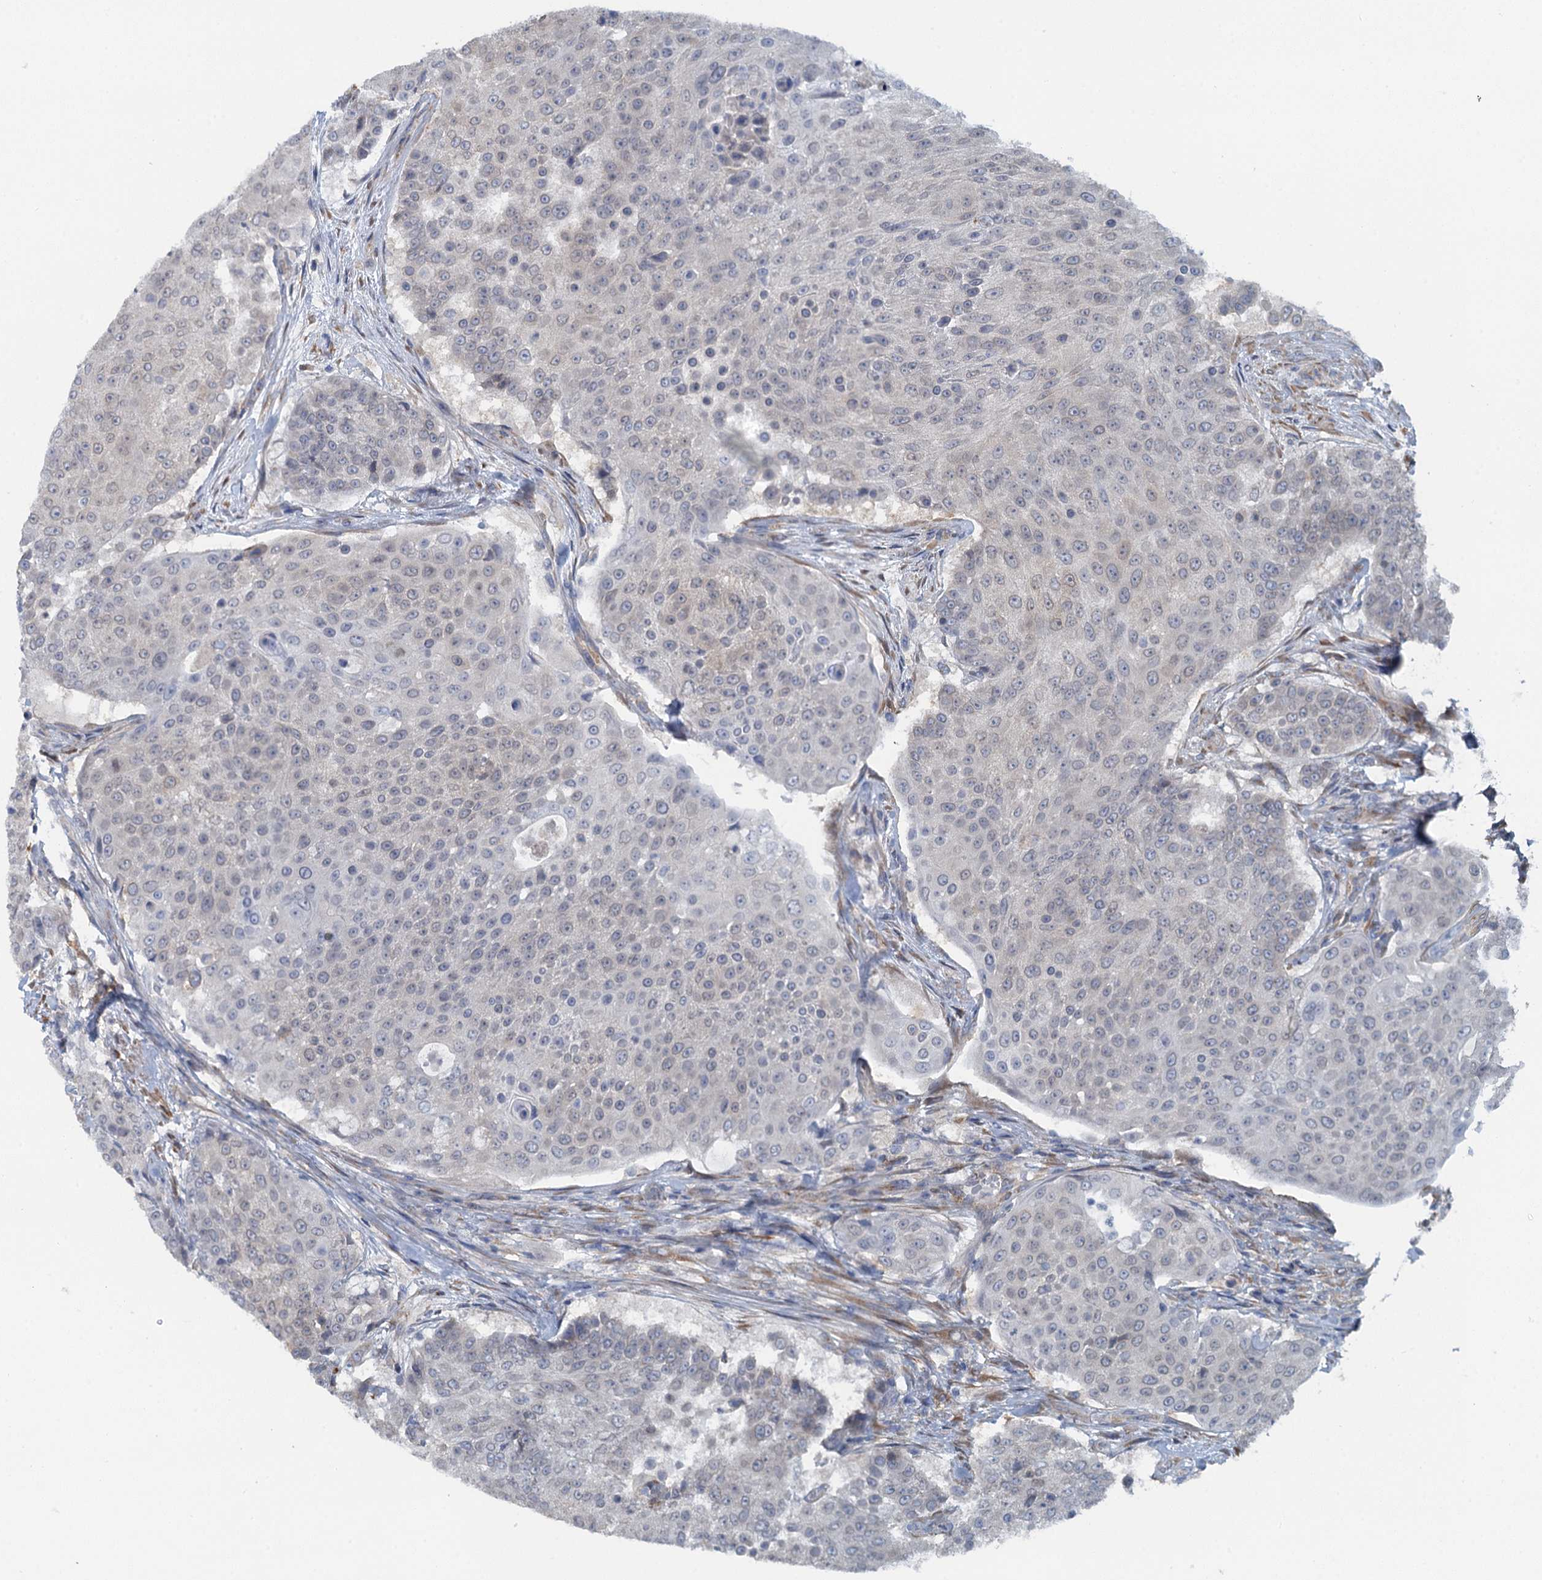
{"staining": {"intensity": "weak", "quantity": "<25%", "location": "cytoplasmic/membranous,nuclear"}, "tissue": "urothelial cancer", "cell_type": "Tumor cells", "image_type": "cancer", "snomed": [{"axis": "morphology", "description": "Urothelial carcinoma, High grade"}, {"axis": "topography", "description": "Urinary bladder"}], "caption": "Urothelial cancer was stained to show a protein in brown. There is no significant staining in tumor cells.", "gene": "POGLUT3", "patient": {"sex": "female", "age": 63}}